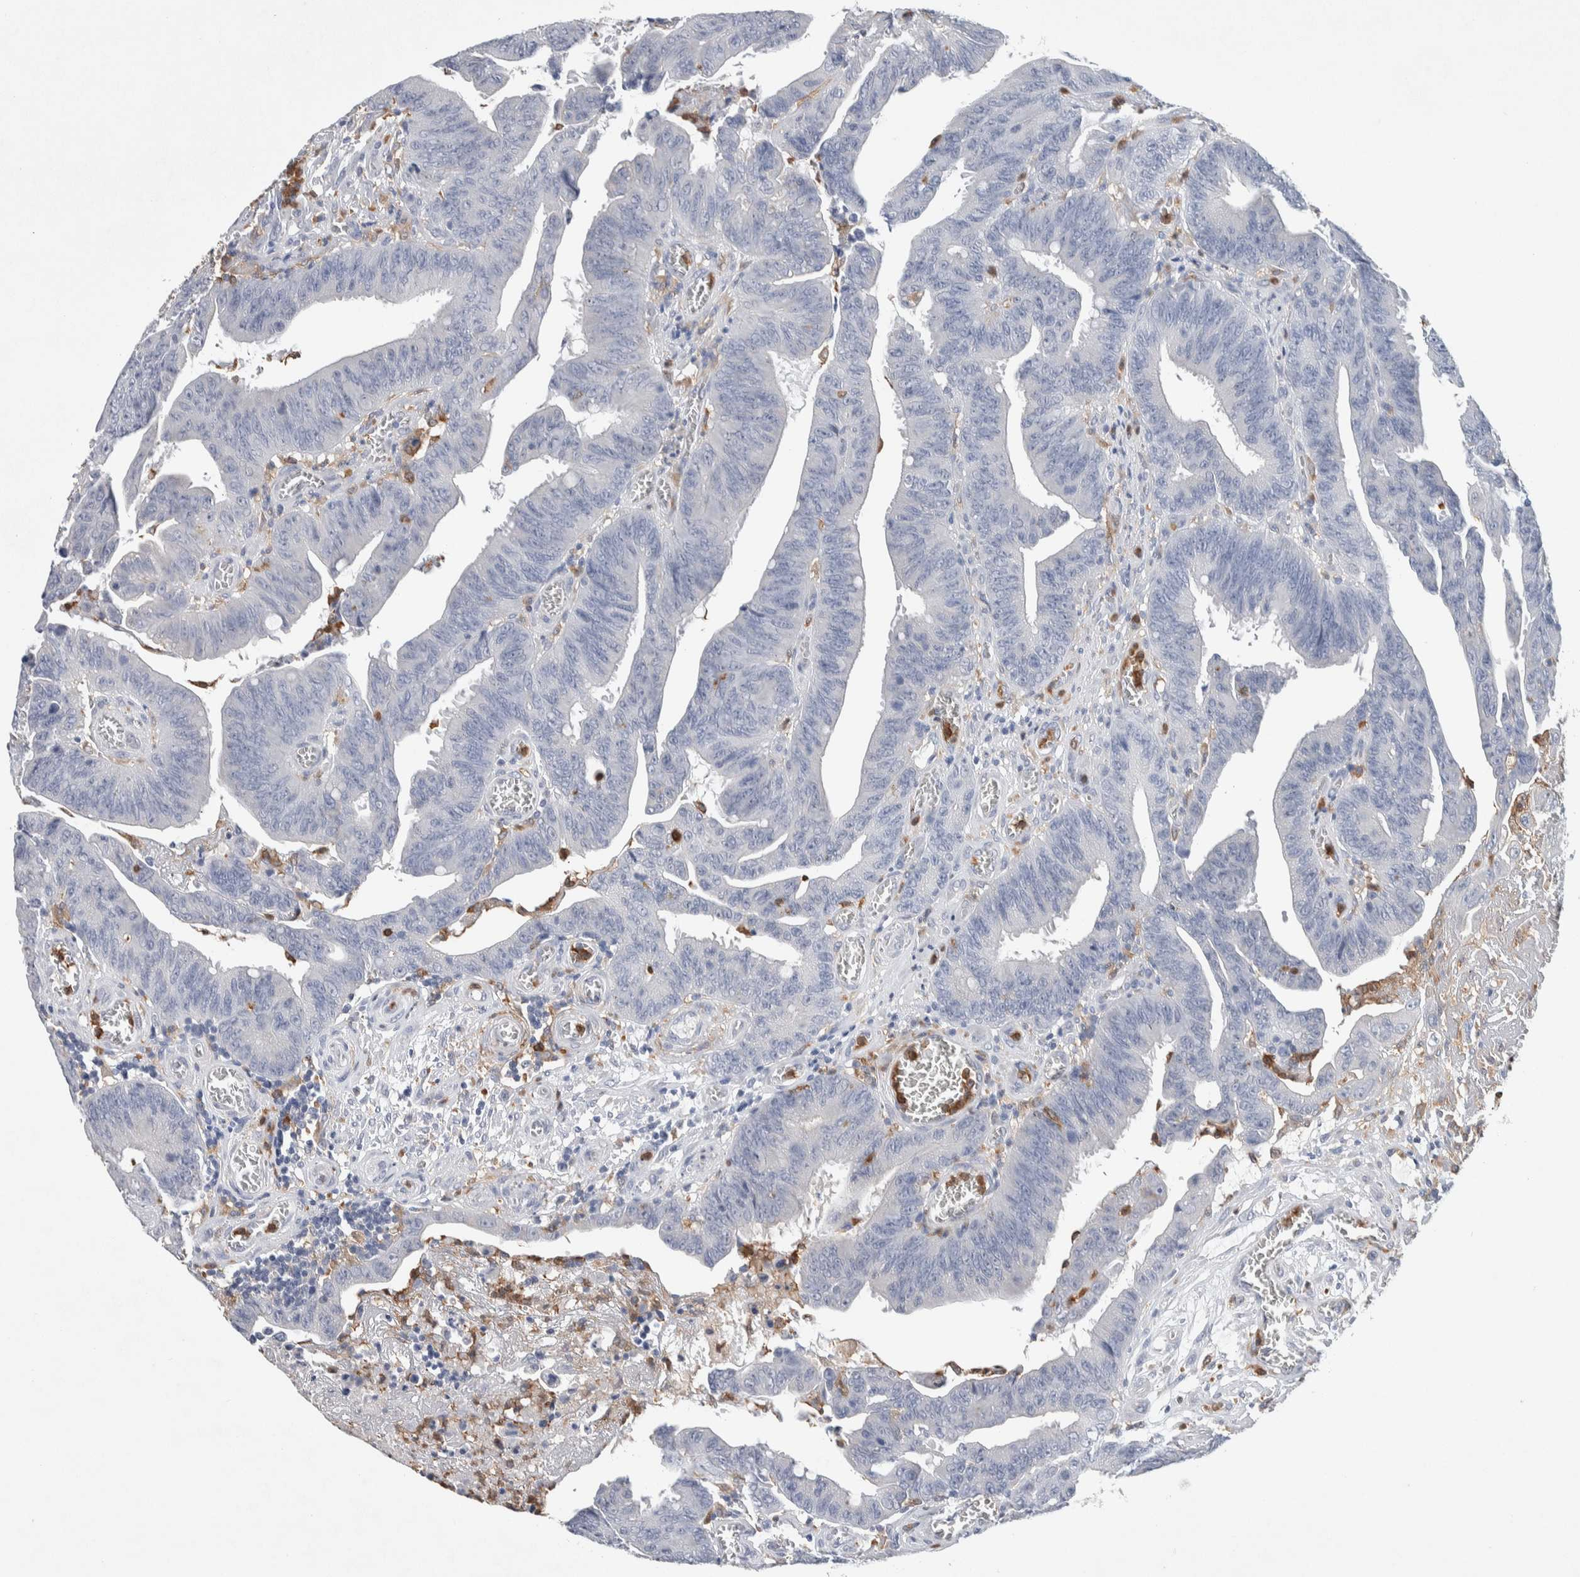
{"staining": {"intensity": "negative", "quantity": "none", "location": "none"}, "tissue": "colorectal cancer", "cell_type": "Tumor cells", "image_type": "cancer", "snomed": [{"axis": "morphology", "description": "Adenocarcinoma, NOS"}, {"axis": "topography", "description": "Colon"}], "caption": "An IHC image of colorectal cancer (adenocarcinoma) is shown. There is no staining in tumor cells of colorectal cancer (adenocarcinoma).", "gene": "NCF2", "patient": {"sex": "male", "age": 45}}